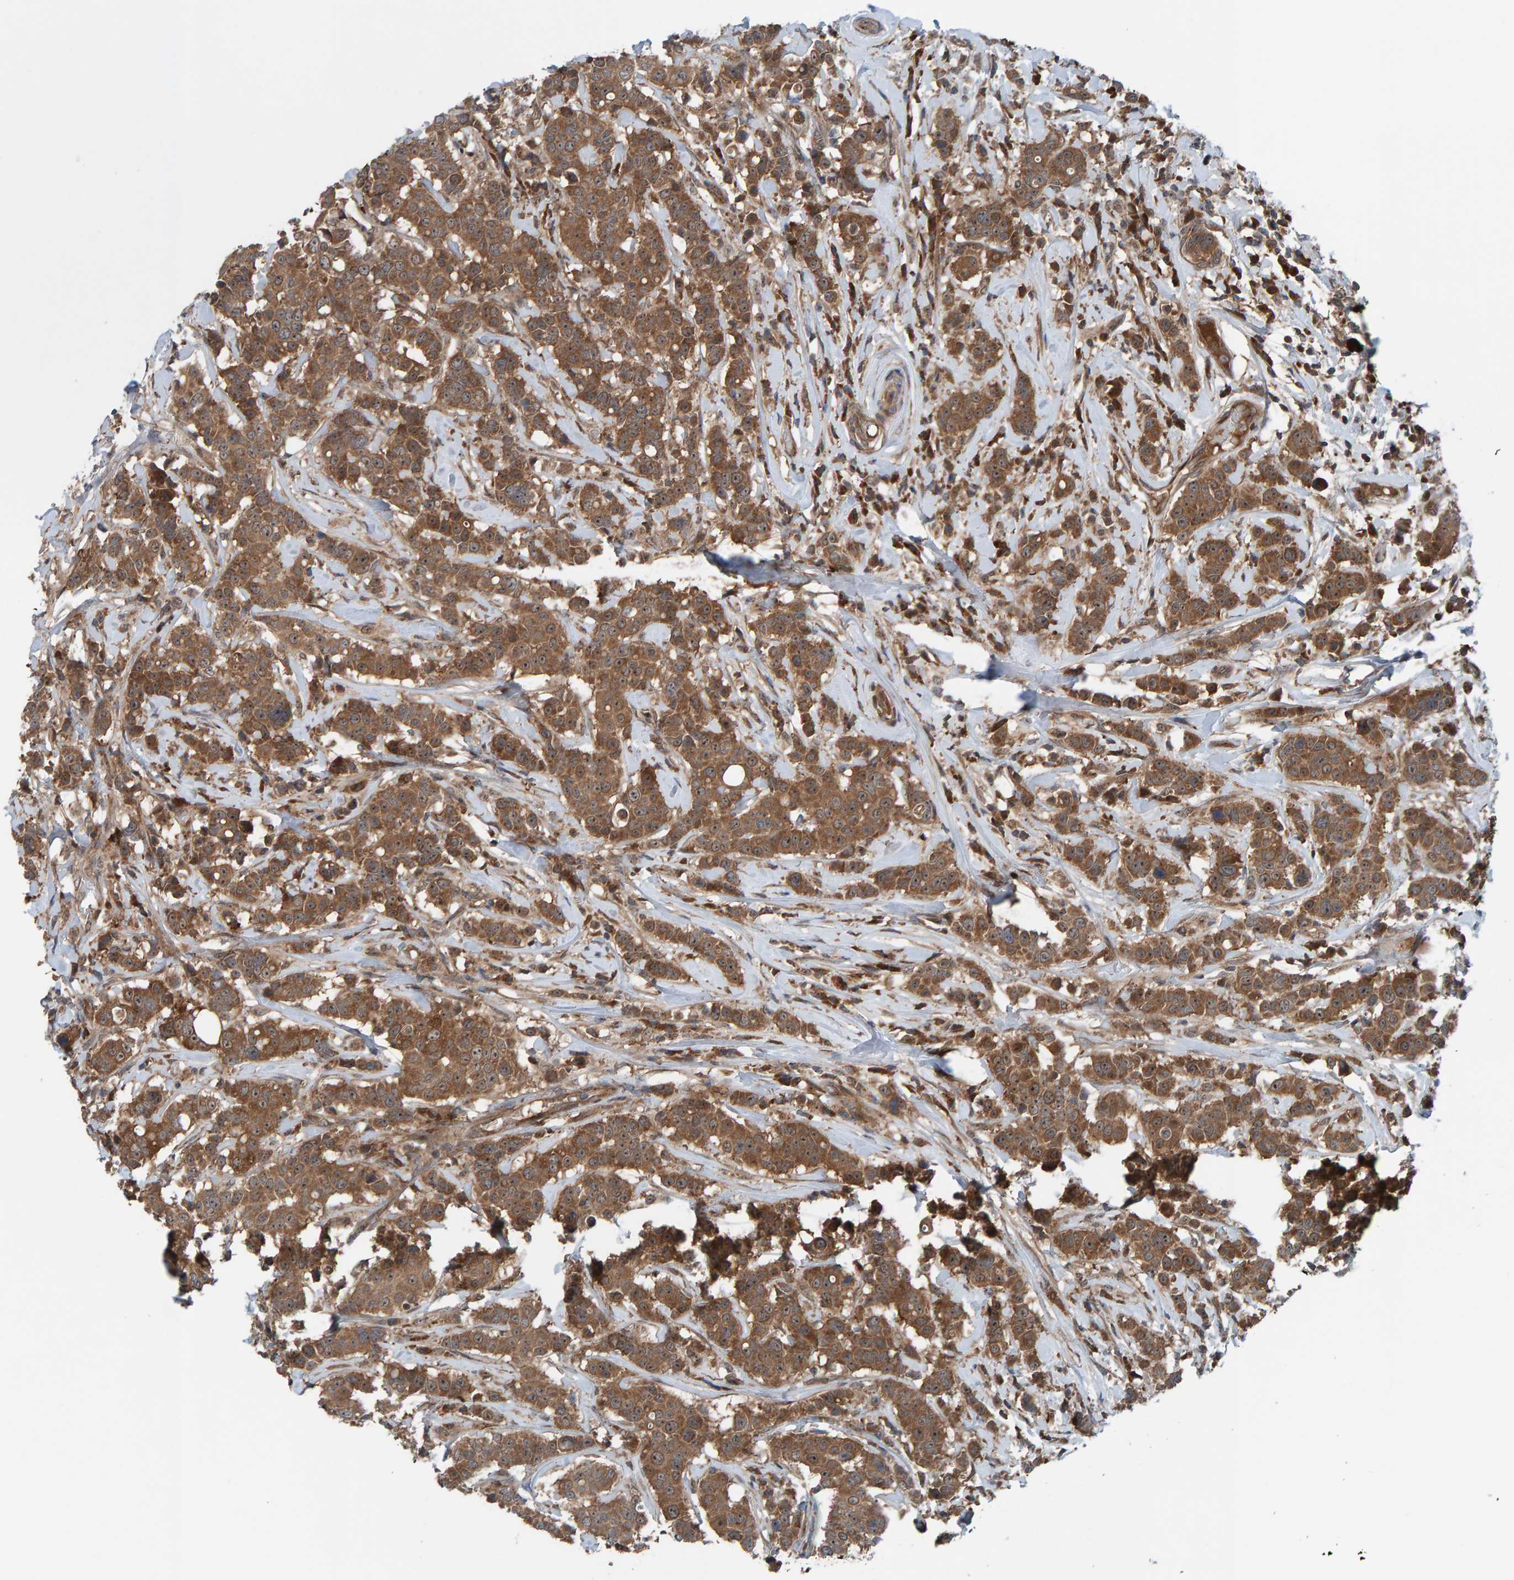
{"staining": {"intensity": "moderate", "quantity": ">75%", "location": "cytoplasmic/membranous"}, "tissue": "breast cancer", "cell_type": "Tumor cells", "image_type": "cancer", "snomed": [{"axis": "morphology", "description": "Duct carcinoma"}, {"axis": "topography", "description": "Breast"}], "caption": "Breast cancer (invasive ductal carcinoma) stained with DAB (3,3'-diaminobenzidine) immunohistochemistry demonstrates medium levels of moderate cytoplasmic/membranous staining in approximately >75% of tumor cells. (brown staining indicates protein expression, while blue staining denotes nuclei).", "gene": "CUEDC1", "patient": {"sex": "female", "age": 27}}